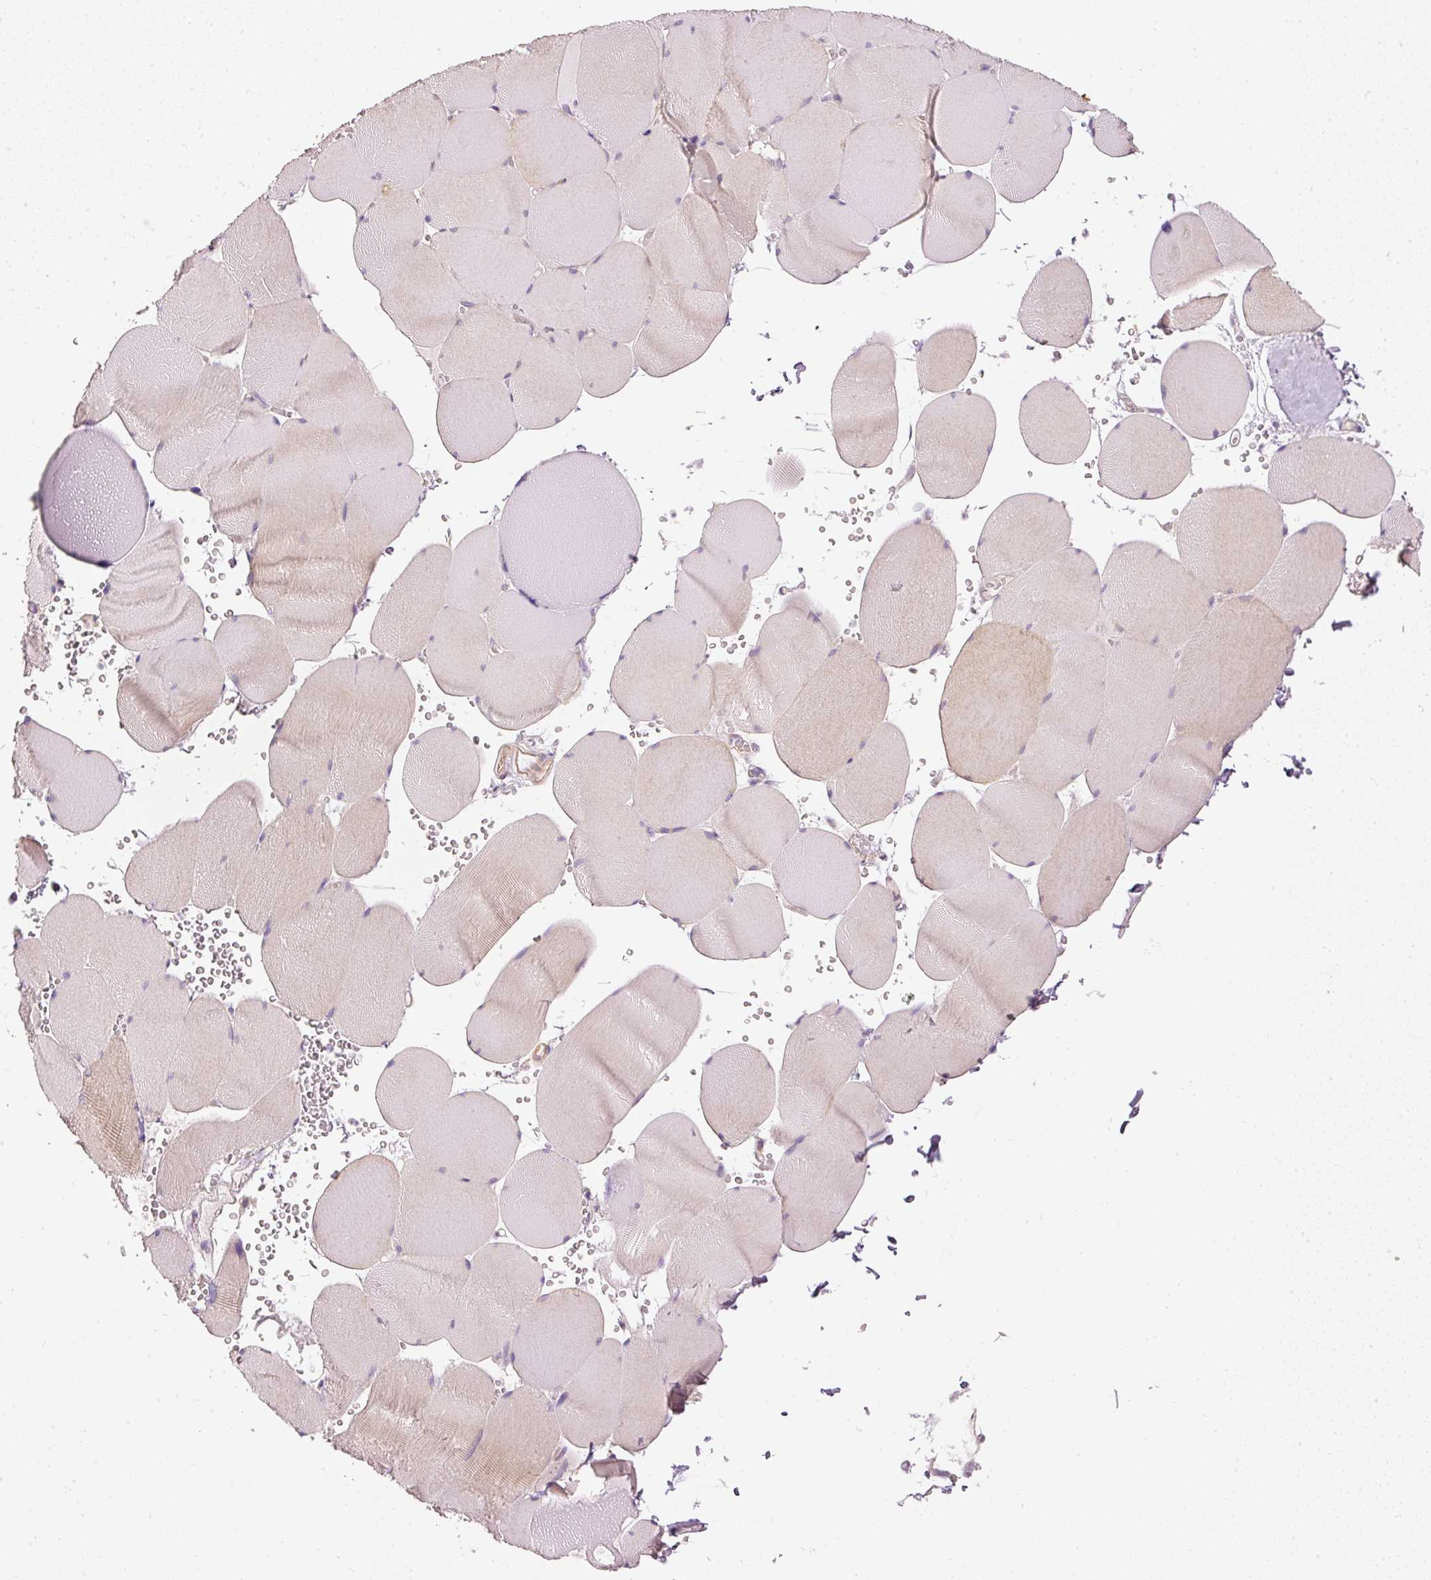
{"staining": {"intensity": "weak", "quantity": "25%-75%", "location": "cytoplasmic/membranous"}, "tissue": "skeletal muscle", "cell_type": "Myocytes", "image_type": "normal", "snomed": [{"axis": "morphology", "description": "Normal tissue, NOS"}, {"axis": "topography", "description": "Skeletal muscle"}, {"axis": "topography", "description": "Head-Neck"}], "caption": "DAB immunohistochemical staining of unremarkable human skeletal muscle demonstrates weak cytoplasmic/membranous protein expression in about 25%-75% of myocytes. The staining was performed using DAB (3,3'-diaminobenzidine), with brown indicating positive protein expression. Nuclei are stained blue with hematoxylin.", "gene": "OSR2", "patient": {"sex": "male", "age": 66}}